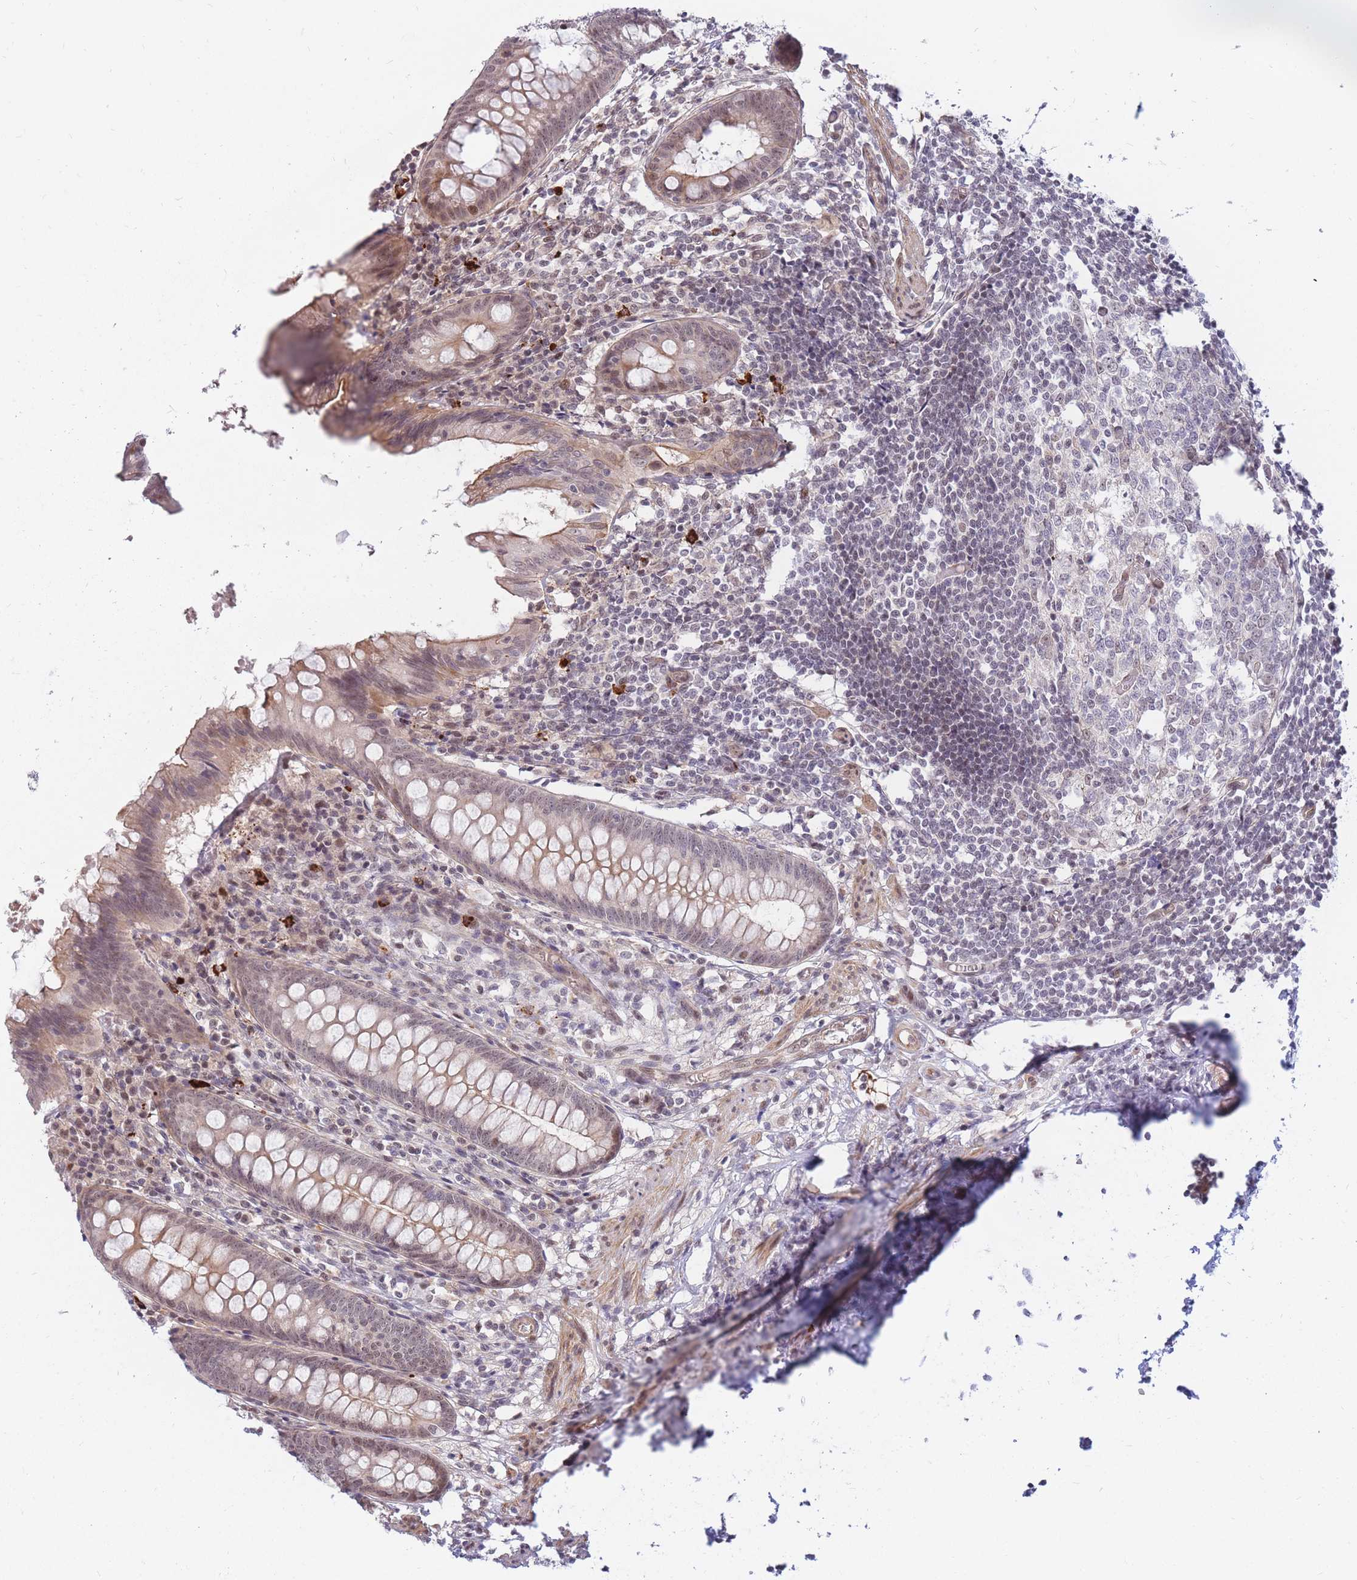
{"staining": {"intensity": "moderate", "quantity": ">75%", "location": "cytoplasmic/membranous,nuclear"}, "tissue": "appendix", "cell_type": "Glandular cells", "image_type": "normal", "snomed": [{"axis": "morphology", "description": "Normal tissue, NOS"}, {"axis": "topography", "description": "Appendix"}], "caption": "Immunohistochemical staining of normal human appendix exhibits >75% levels of moderate cytoplasmic/membranous,nuclear protein expression in about >75% of glandular cells. The protein is shown in brown color, while the nuclei are stained blue.", "gene": "ERICH6B", "patient": {"sex": "female", "age": 51}}